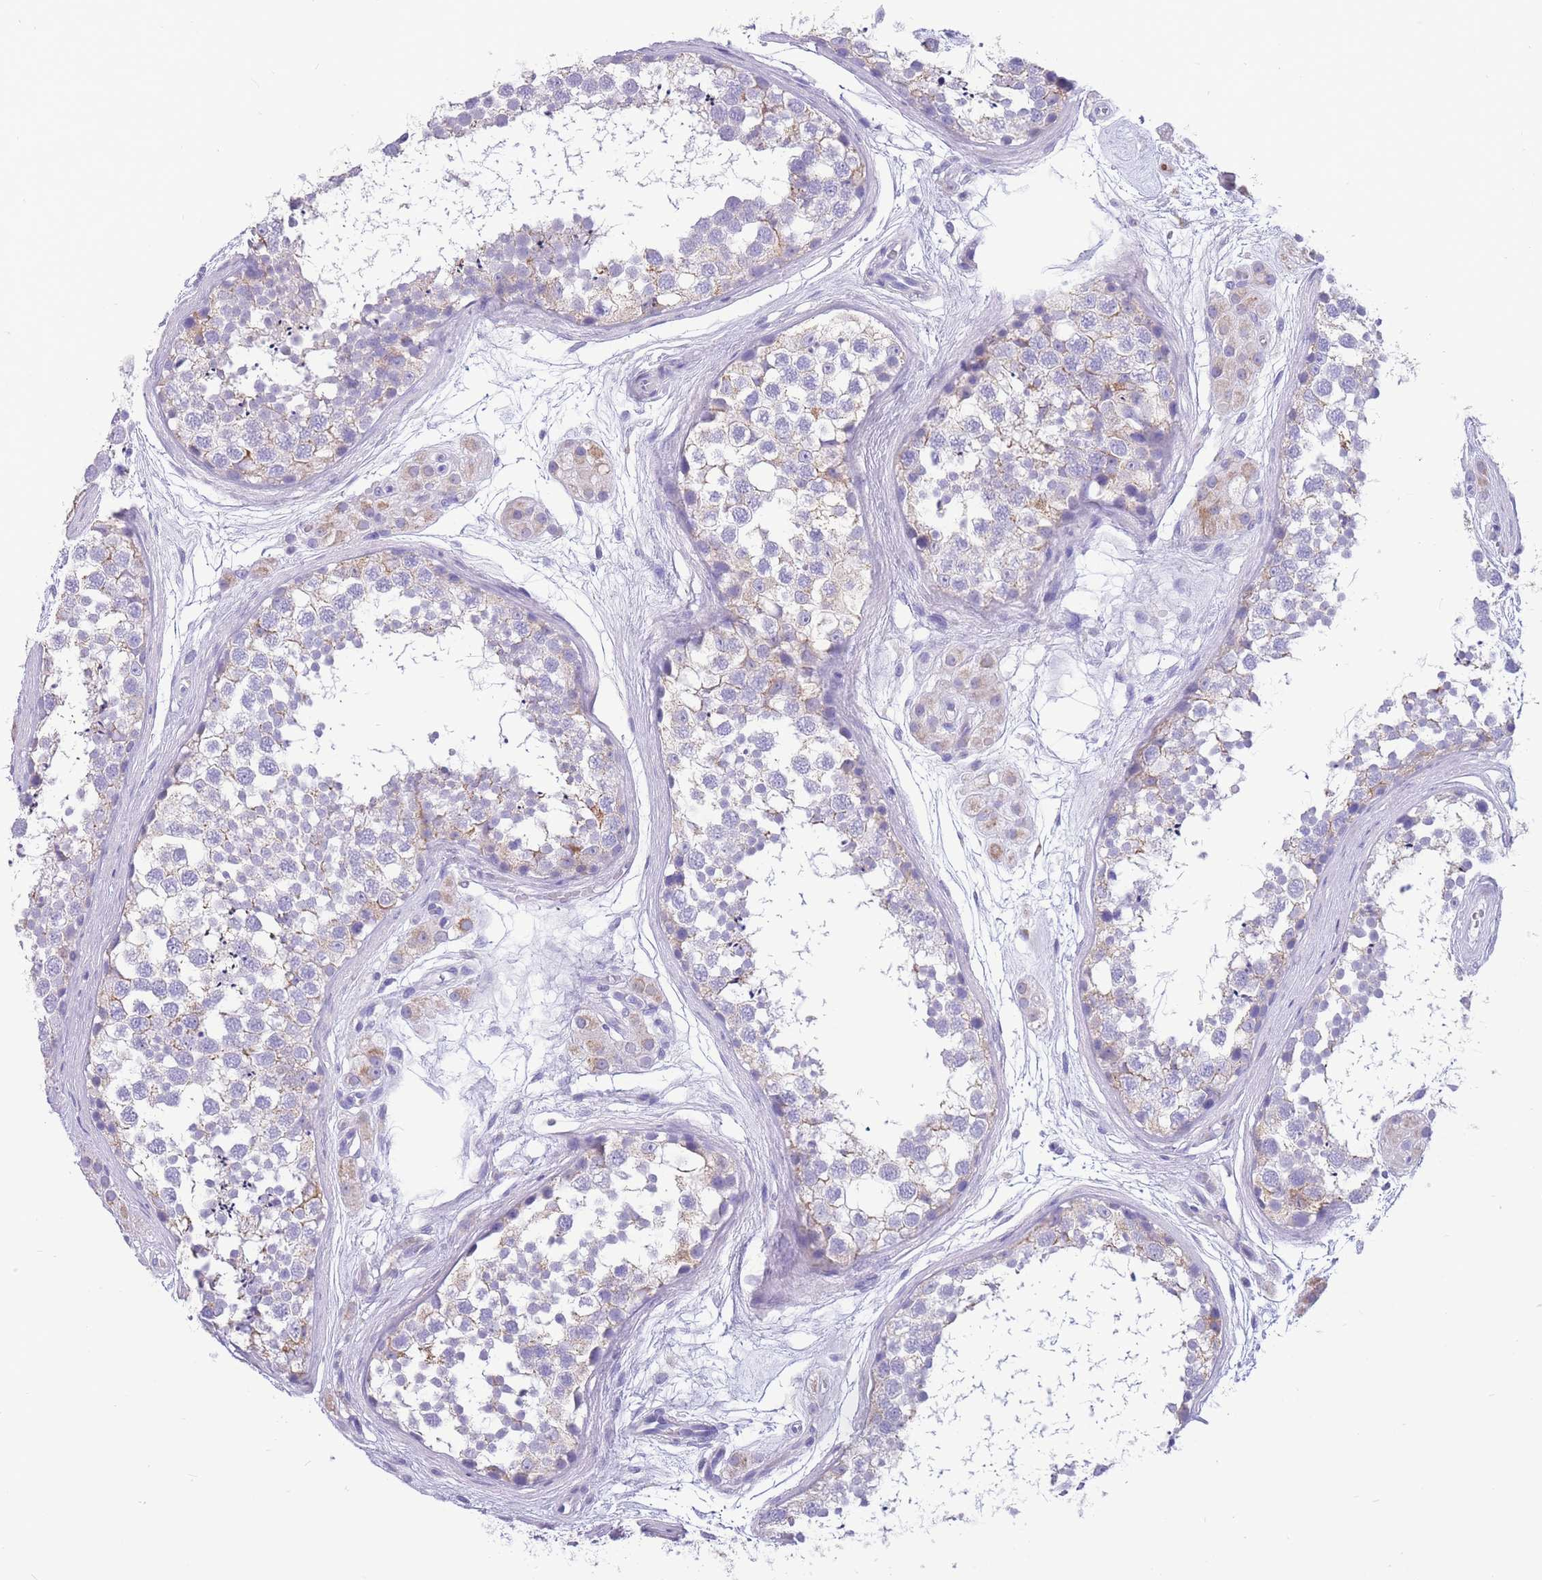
{"staining": {"intensity": "moderate", "quantity": "<25%", "location": "cytoplasmic/membranous"}, "tissue": "testis", "cell_type": "Cells in seminiferous ducts", "image_type": "normal", "snomed": [{"axis": "morphology", "description": "Normal tissue, NOS"}, {"axis": "topography", "description": "Testis"}], "caption": "A brown stain labels moderate cytoplasmic/membranous positivity of a protein in cells in seminiferous ducts of unremarkable human testis. The staining was performed using DAB (3,3'-diaminobenzidine) to visualize the protein expression in brown, while the nuclei were stained in blue with hematoxylin (Magnification: 20x).", "gene": "INTS2", "patient": {"sex": "male", "age": 56}}